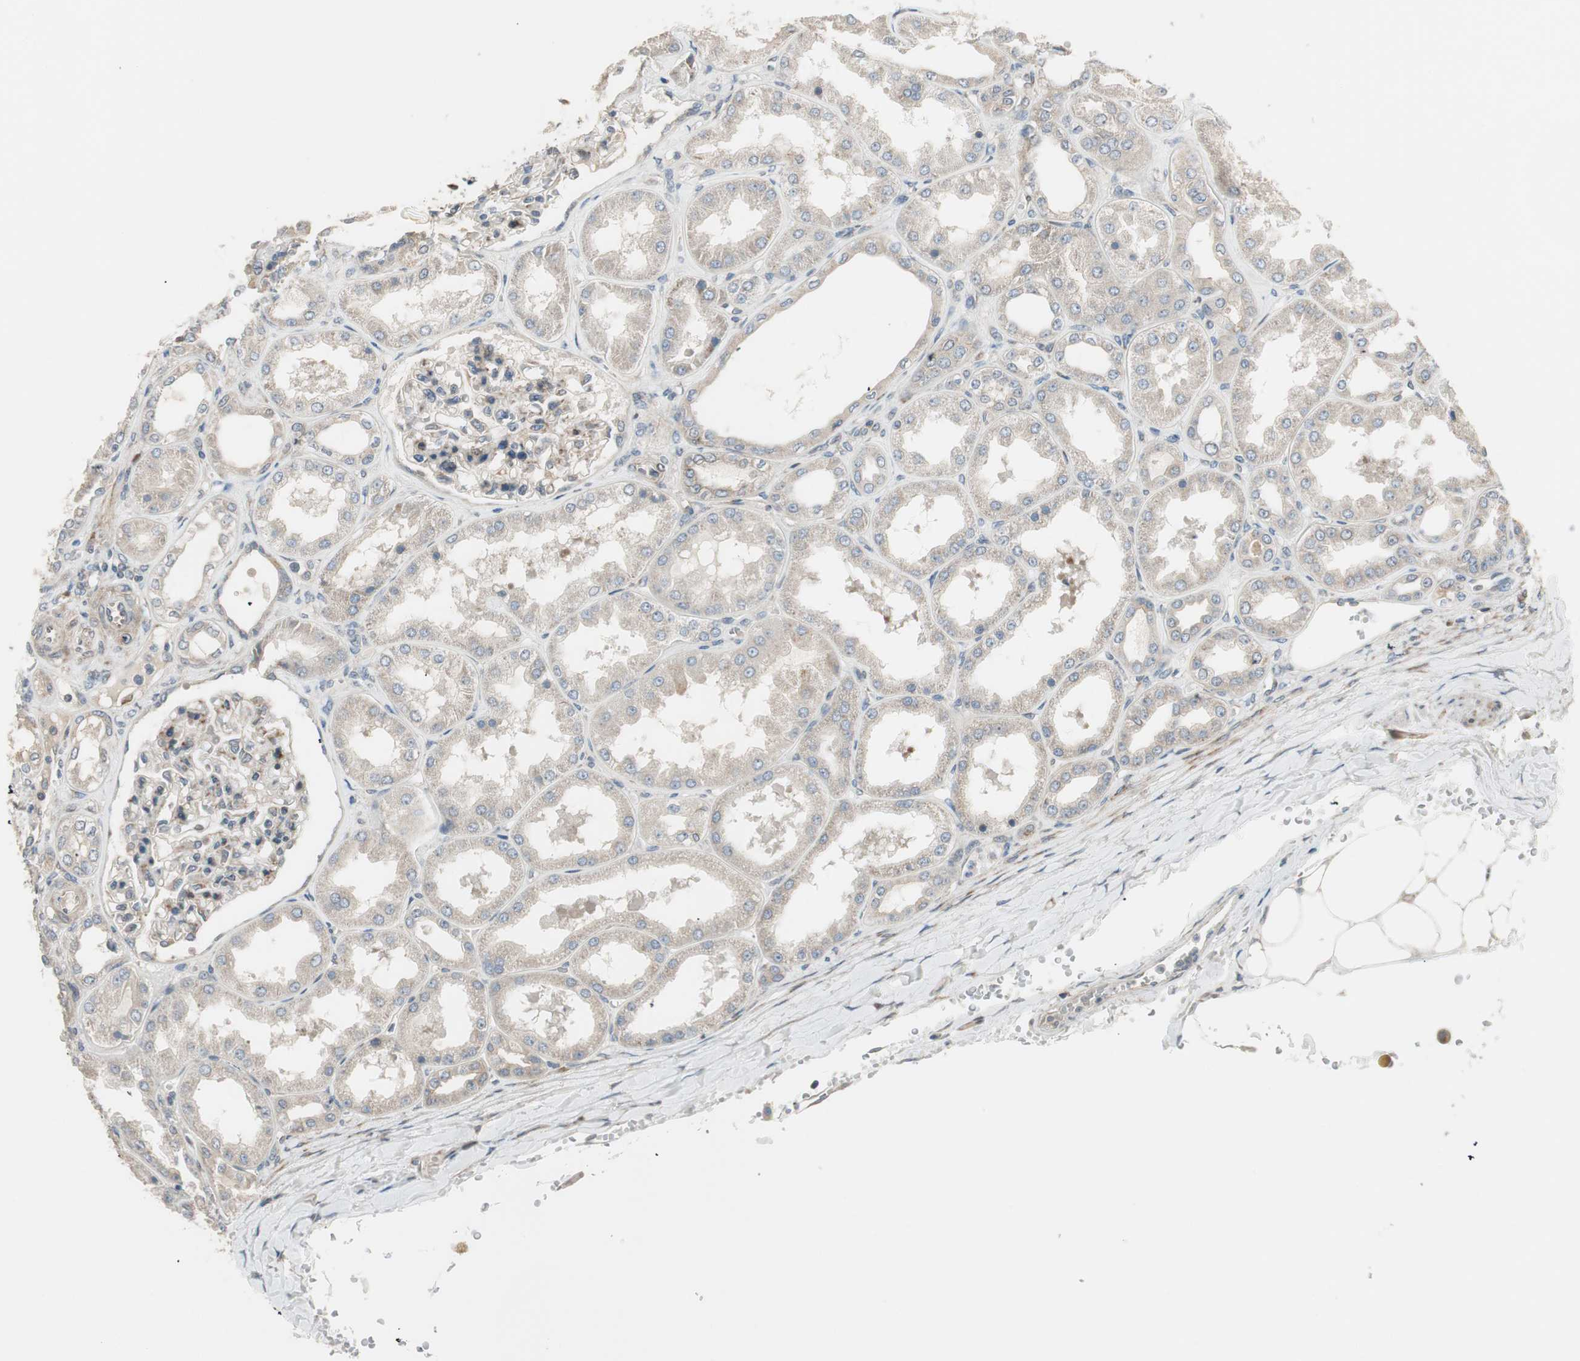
{"staining": {"intensity": "moderate", "quantity": "25%-75%", "location": "cytoplasmic/membranous"}, "tissue": "kidney", "cell_type": "Cells in glomeruli", "image_type": "normal", "snomed": [{"axis": "morphology", "description": "Normal tissue, NOS"}, {"axis": "topography", "description": "Kidney"}], "caption": "A brown stain labels moderate cytoplasmic/membranous positivity of a protein in cells in glomeruli of normal human kidney. The staining was performed using DAB, with brown indicating positive protein expression. Nuclei are stained blue with hematoxylin.", "gene": "PPP2R5E", "patient": {"sex": "female", "age": 56}}